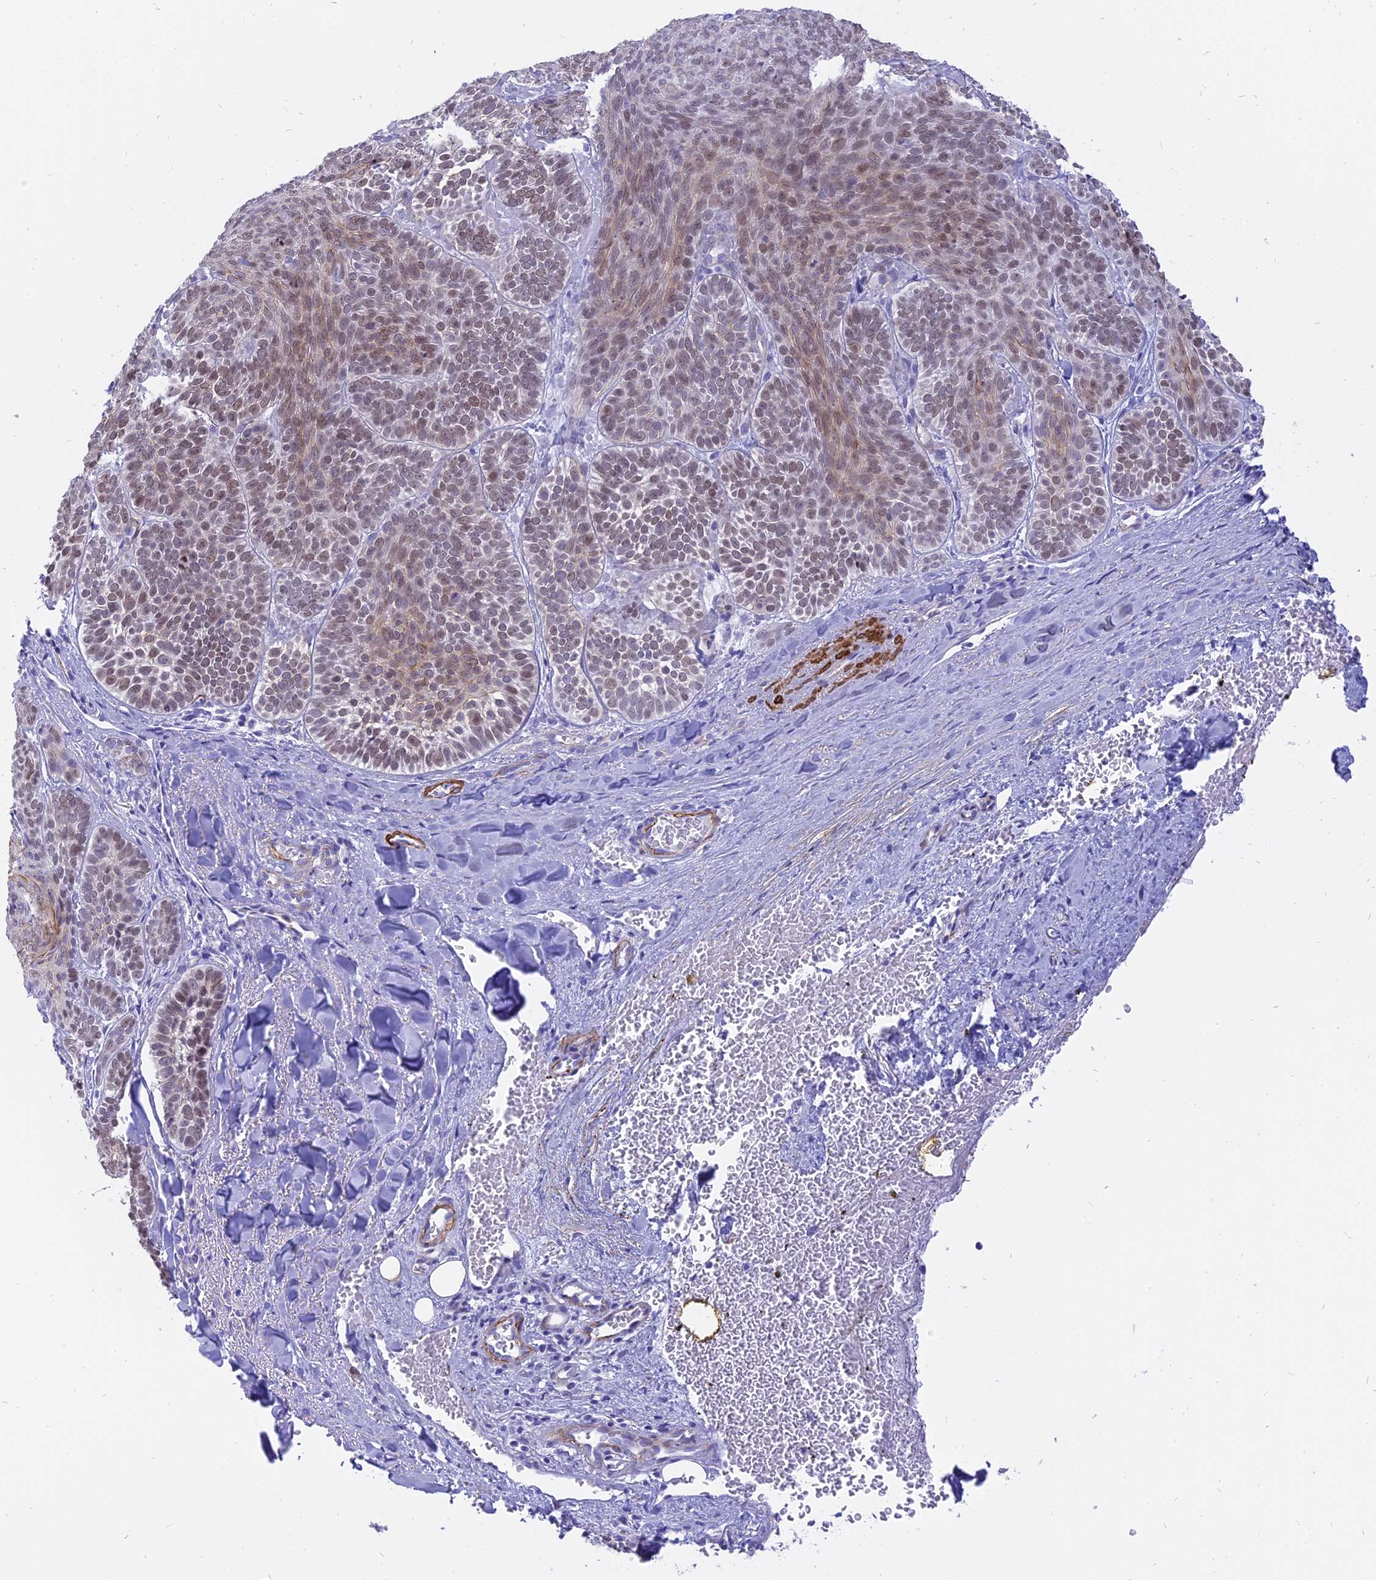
{"staining": {"intensity": "weak", "quantity": "25%-75%", "location": "nuclear"}, "tissue": "skin cancer", "cell_type": "Tumor cells", "image_type": "cancer", "snomed": [{"axis": "morphology", "description": "Basal cell carcinoma"}, {"axis": "topography", "description": "Skin"}], "caption": "Protein expression analysis of human skin cancer (basal cell carcinoma) reveals weak nuclear staining in approximately 25%-75% of tumor cells.", "gene": "CENPV", "patient": {"sex": "male", "age": 85}}